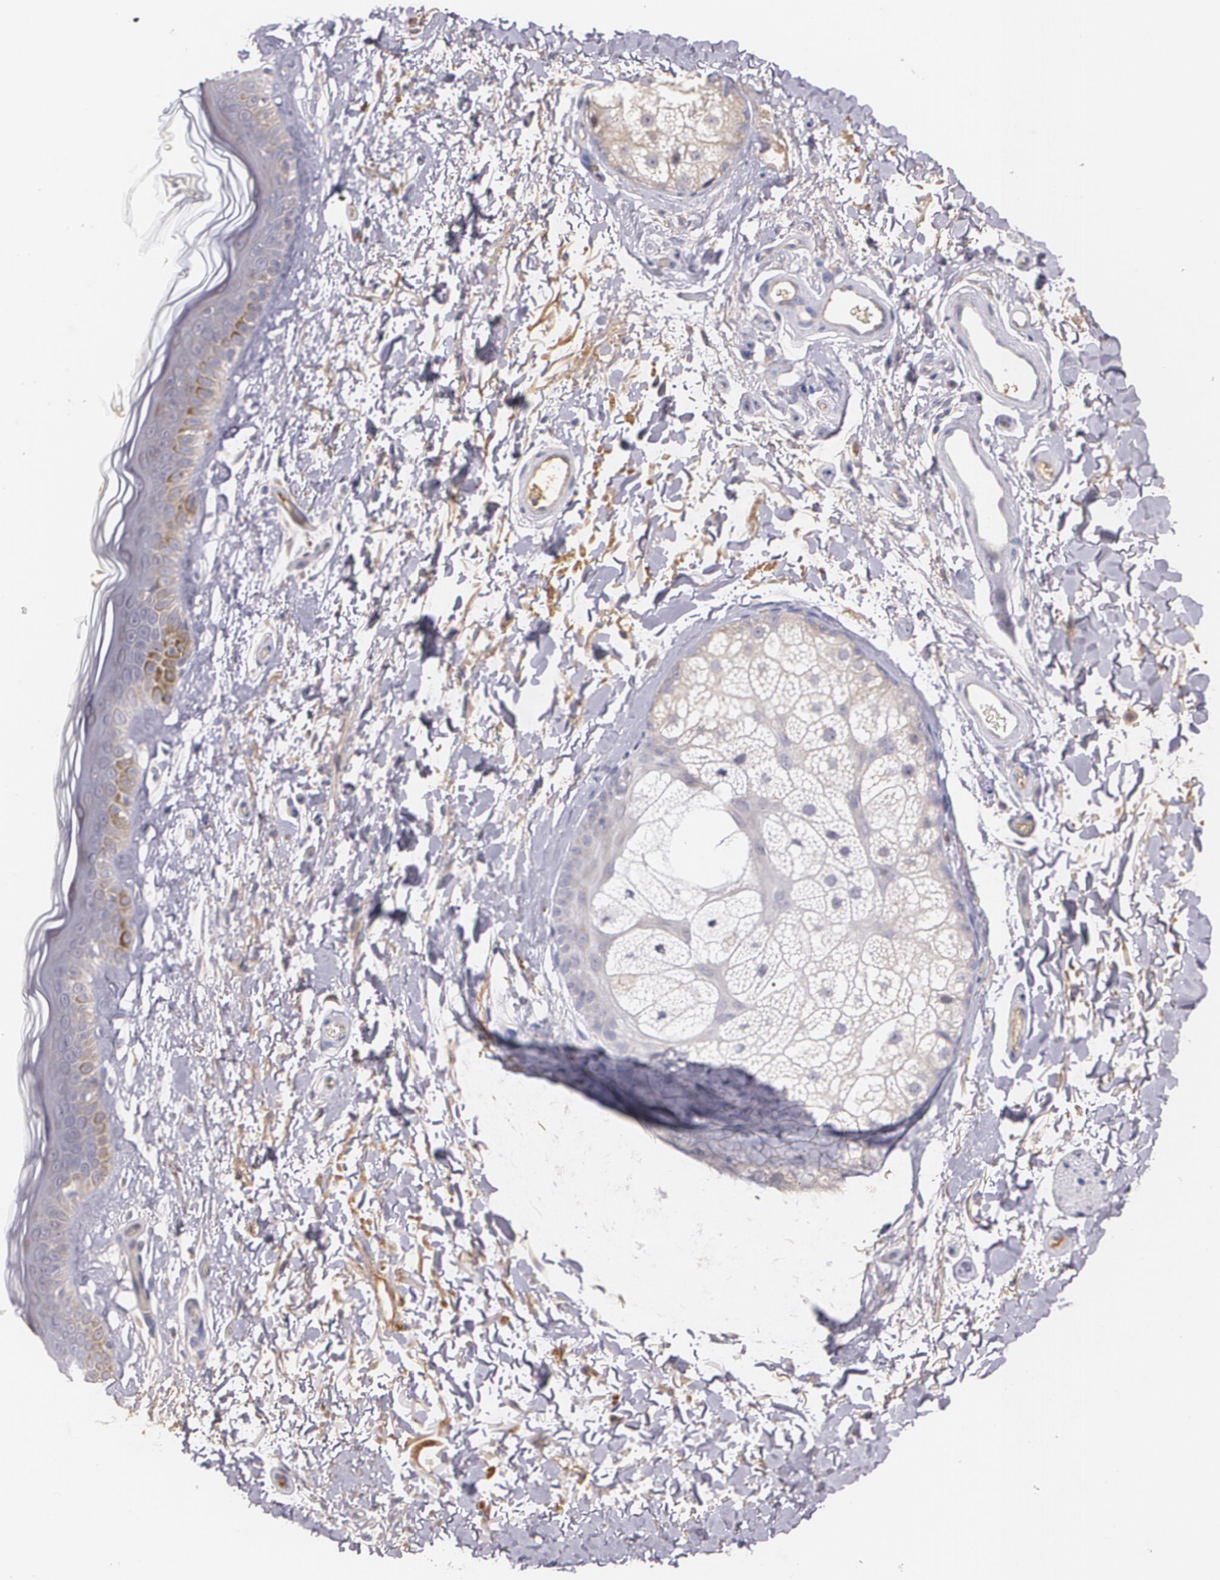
{"staining": {"intensity": "negative", "quantity": "none", "location": "none"}, "tissue": "skin", "cell_type": "Fibroblasts", "image_type": "normal", "snomed": [{"axis": "morphology", "description": "Normal tissue, NOS"}, {"axis": "topography", "description": "Skin"}], "caption": "Immunohistochemical staining of unremarkable human skin demonstrates no significant positivity in fibroblasts.", "gene": "AMBP", "patient": {"sex": "male", "age": 63}}